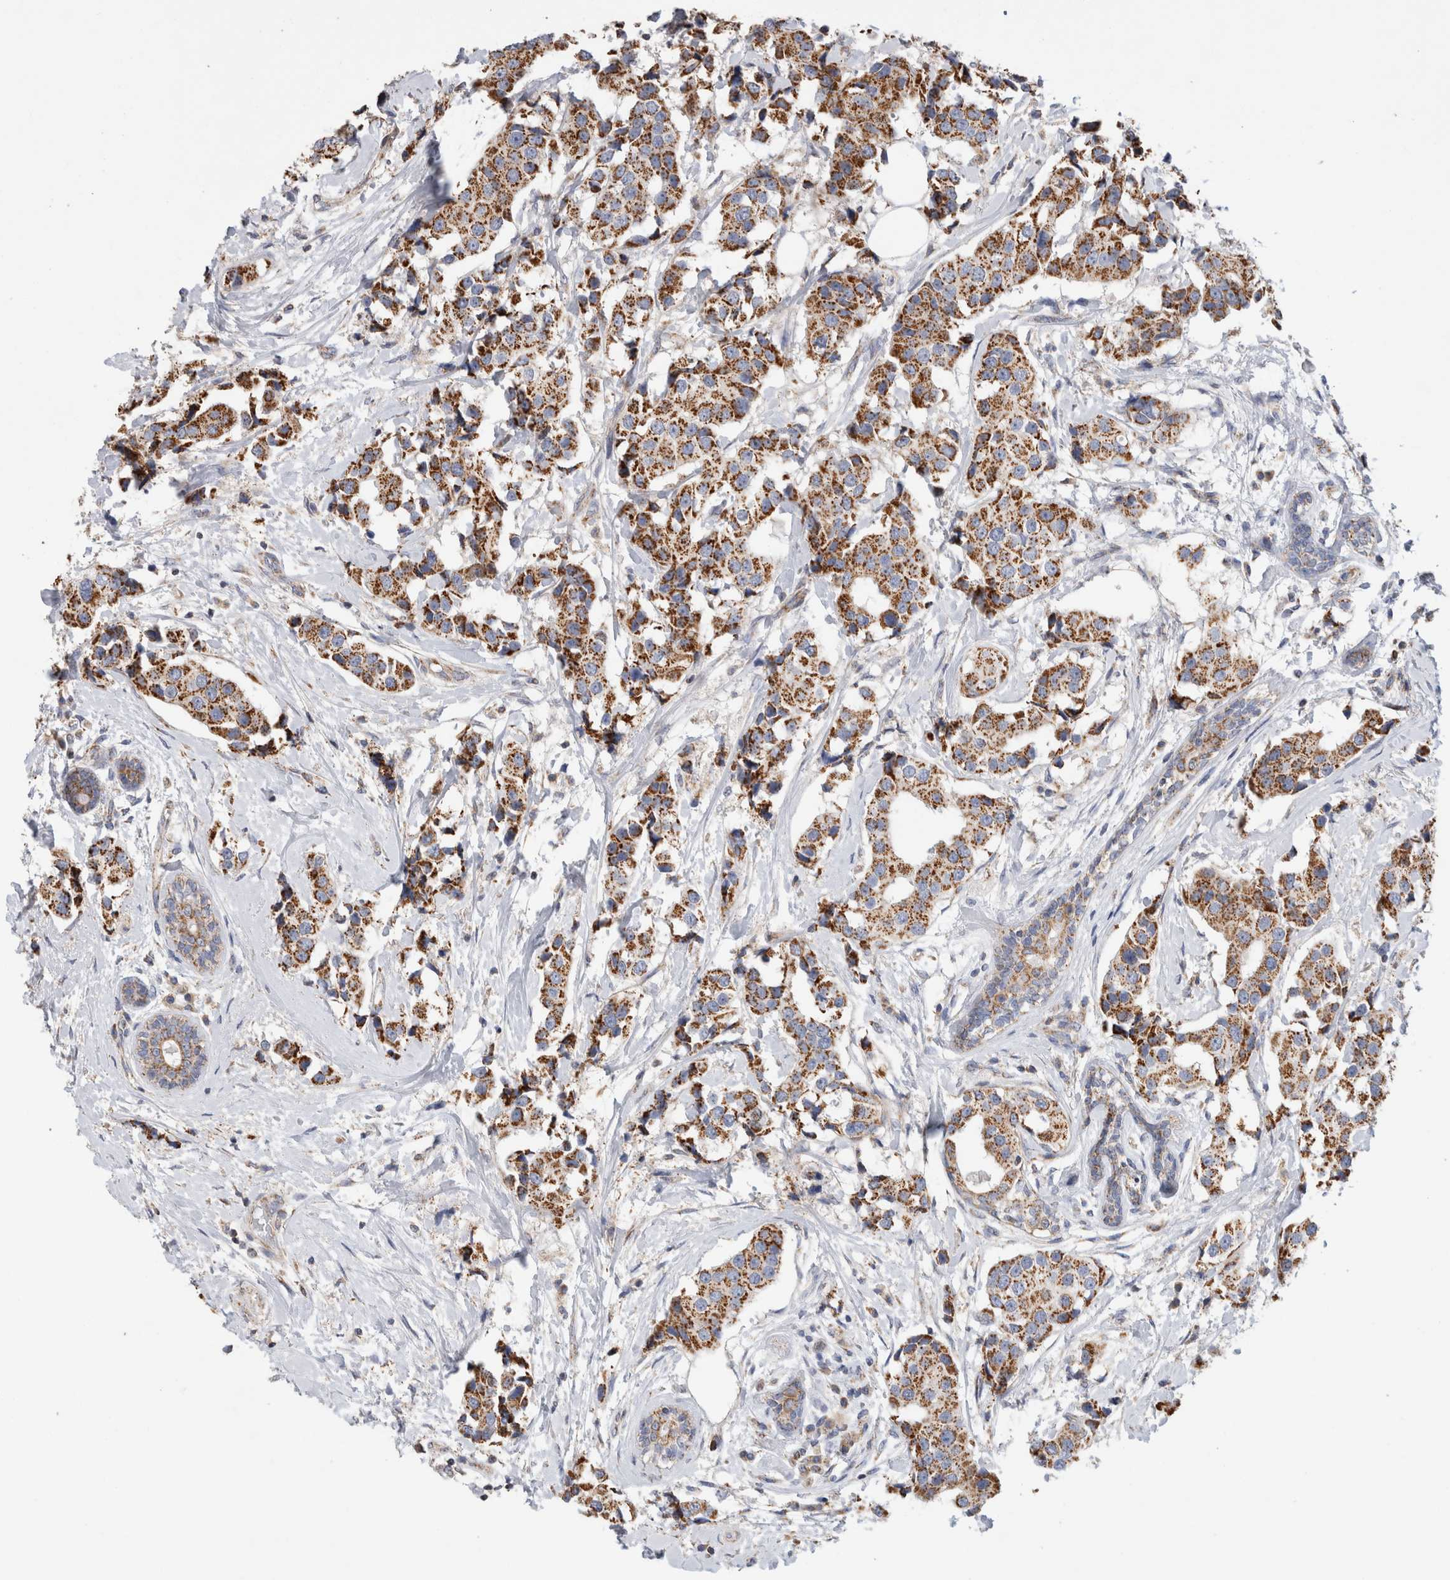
{"staining": {"intensity": "strong", "quantity": ">75%", "location": "cytoplasmic/membranous"}, "tissue": "breast cancer", "cell_type": "Tumor cells", "image_type": "cancer", "snomed": [{"axis": "morphology", "description": "Normal tissue, NOS"}, {"axis": "morphology", "description": "Duct carcinoma"}, {"axis": "topography", "description": "Breast"}], "caption": "Strong cytoplasmic/membranous protein positivity is present in approximately >75% of tumor cells in breast infiltrating ductal carcinoma.", "gene": "IARS2", "patient": {"sex": "female", "age": 39}}